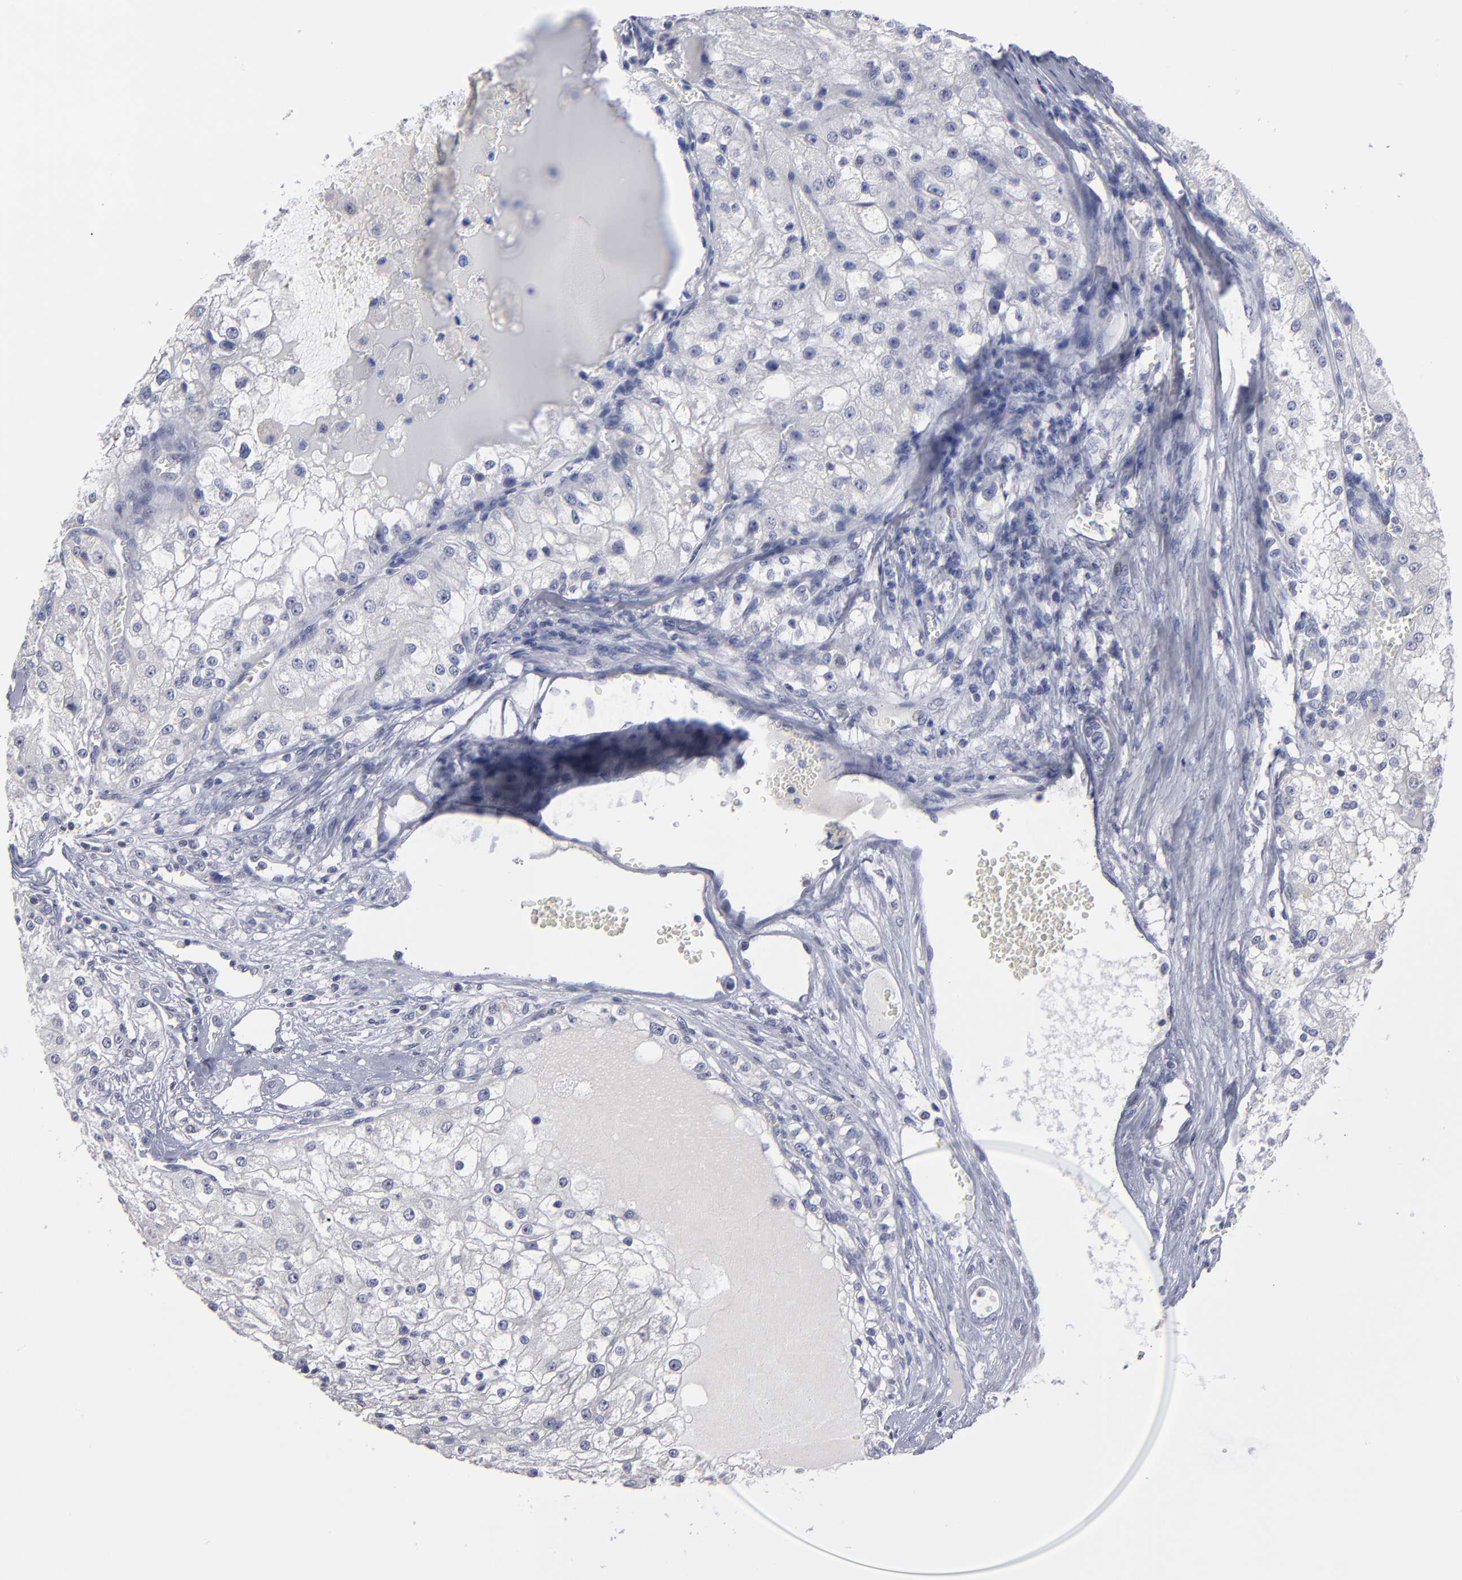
{"staining": {"intensity": "negative", "quantity": "none", "location": "none"}, "tissue": "renal cancer", "cell_type": "Tumor cells", "image_type": "cancer", "snomed": [{"axis": "morphology", "description": "Adenocarcinoma, NOS"}, {"axis": "topography", "description": "Kidney"}], "caption": "Tumor cells are negative for brown protein staining in renal cancer.", "gene": "RPH3A", "patient": {"sex": "female", "age": 74}}